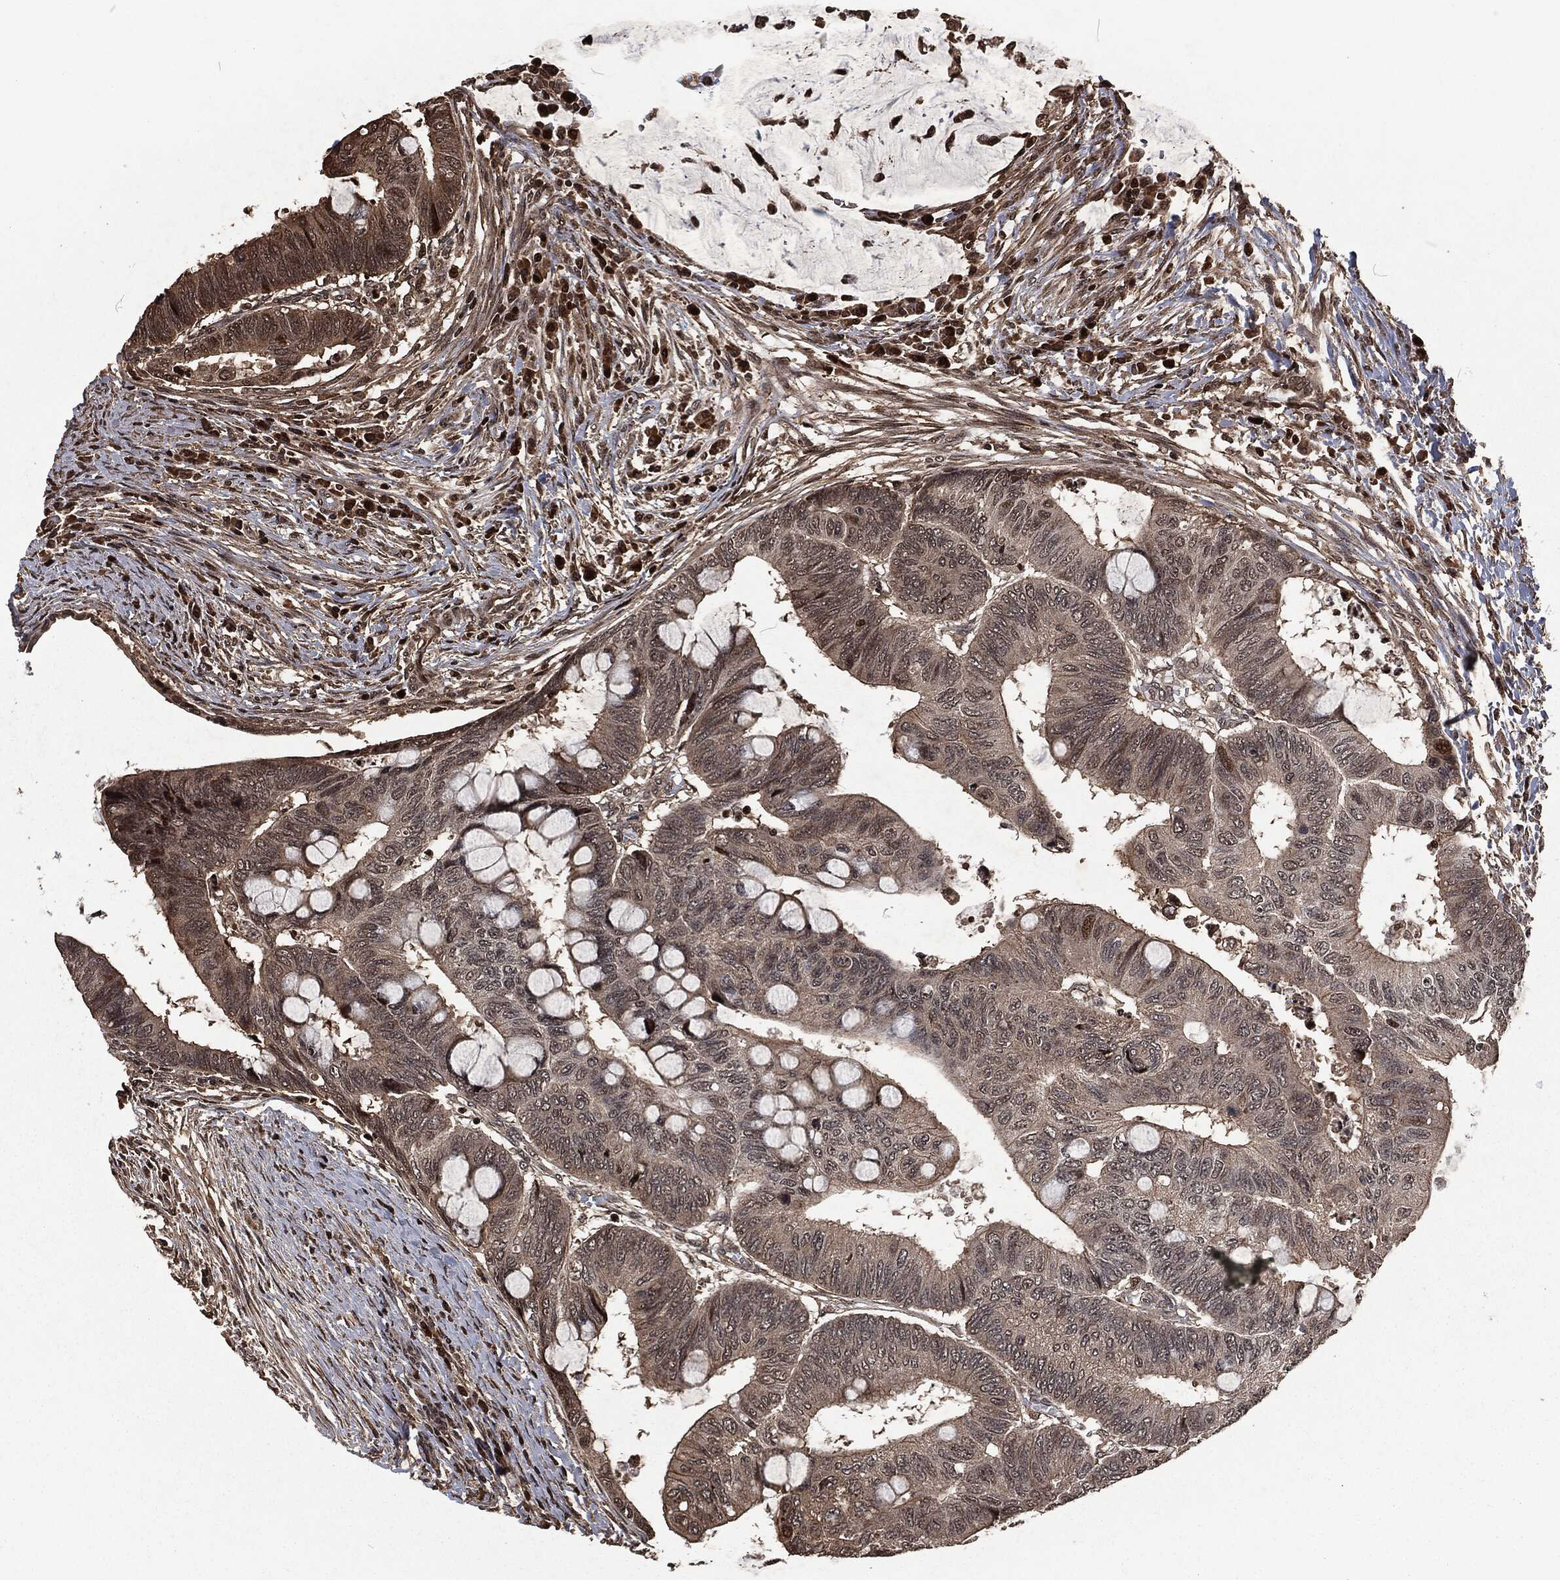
{"staining": {"intensity": "moderate", "quantity": "<25%", "location": "cytoplasmic/membranous,nuclear"}, "tissue": "colorectal cancer", "cell_type": "Tumor cells", "image_type": "cancer", "snomed": [{"axis": "morphology", "description": "Normal tissue, NOS"}, {"axis": "morphology", "description": "Adenocarcinoma, NOS"}, {"axis": "topography", "description": "Rectum"}, {"axis": "topography", "description": "Peripheral nerve tissue"}], "caption": "Protein staining shows moderate cytoplasmic/membranous and nuclear staining in approximately <25% of tumor cells in colorectal adenocarcinoma.", "gene": "SNAI1", "patient": {"sex": "male", "age": 92}}